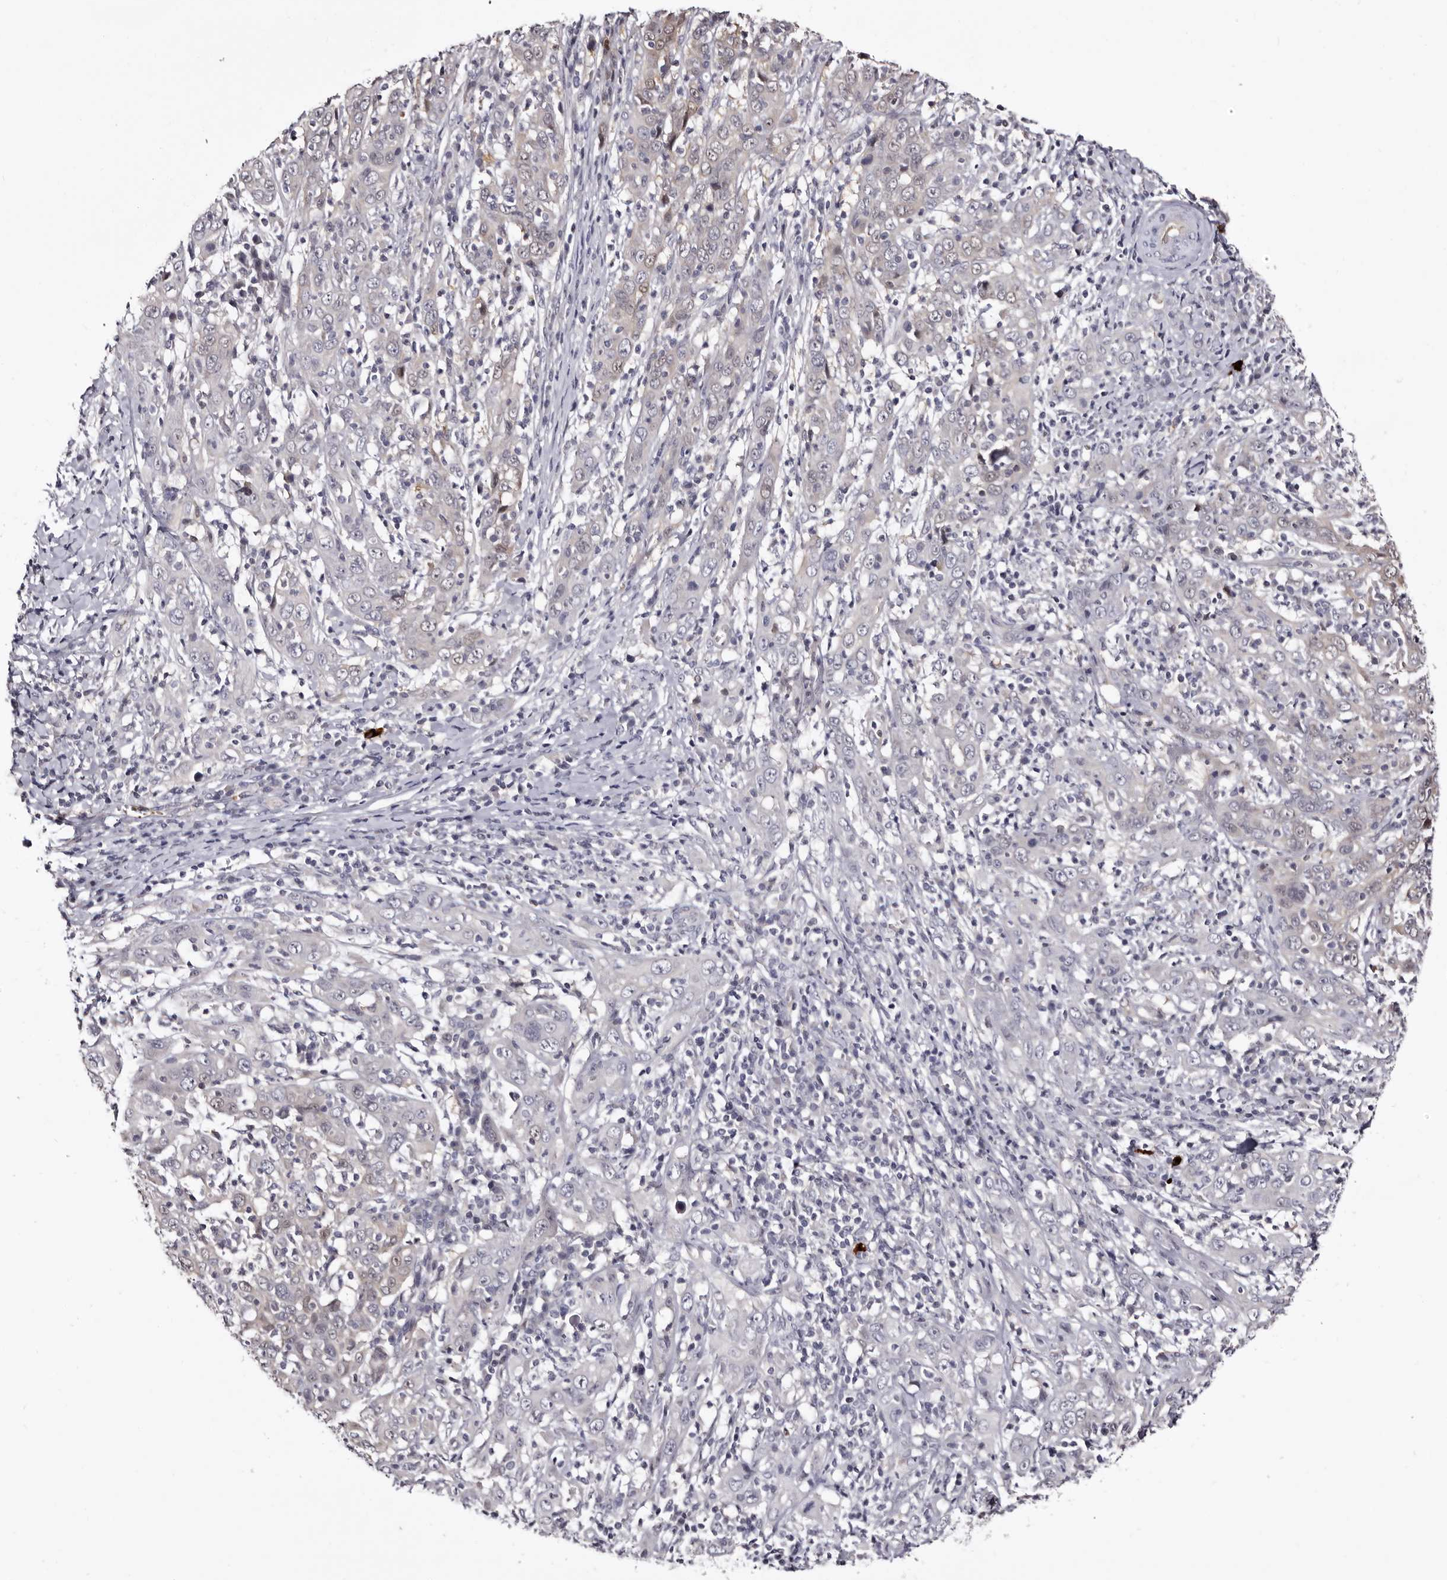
{"staining": {"intensity": "weak", "quantity": "<25%", "location": "cytoplasmic/membranous"}, "tissue": "cervical cancer", "cell_type": "Tumor cells", "image_type": "cancer", "snomed": [{"axis": "morphology", "description": "Squamous cell carcinoma, NOS"}, {"axis": "topography", "description": "Cervix"}], "caption": "Immunohistochemistry (IHC) histopathology image of cervical cancer (squamous cell carcinoma) stained for a protein (brown), which demonstrates no staining in tumor cells. (Stains: DAB IHC with hematoxylin counter stain, Microscopy: brightfield microscopy at high magnification).", "gene": "BPGM", "patient": {"sex": "female", "age": 46}}